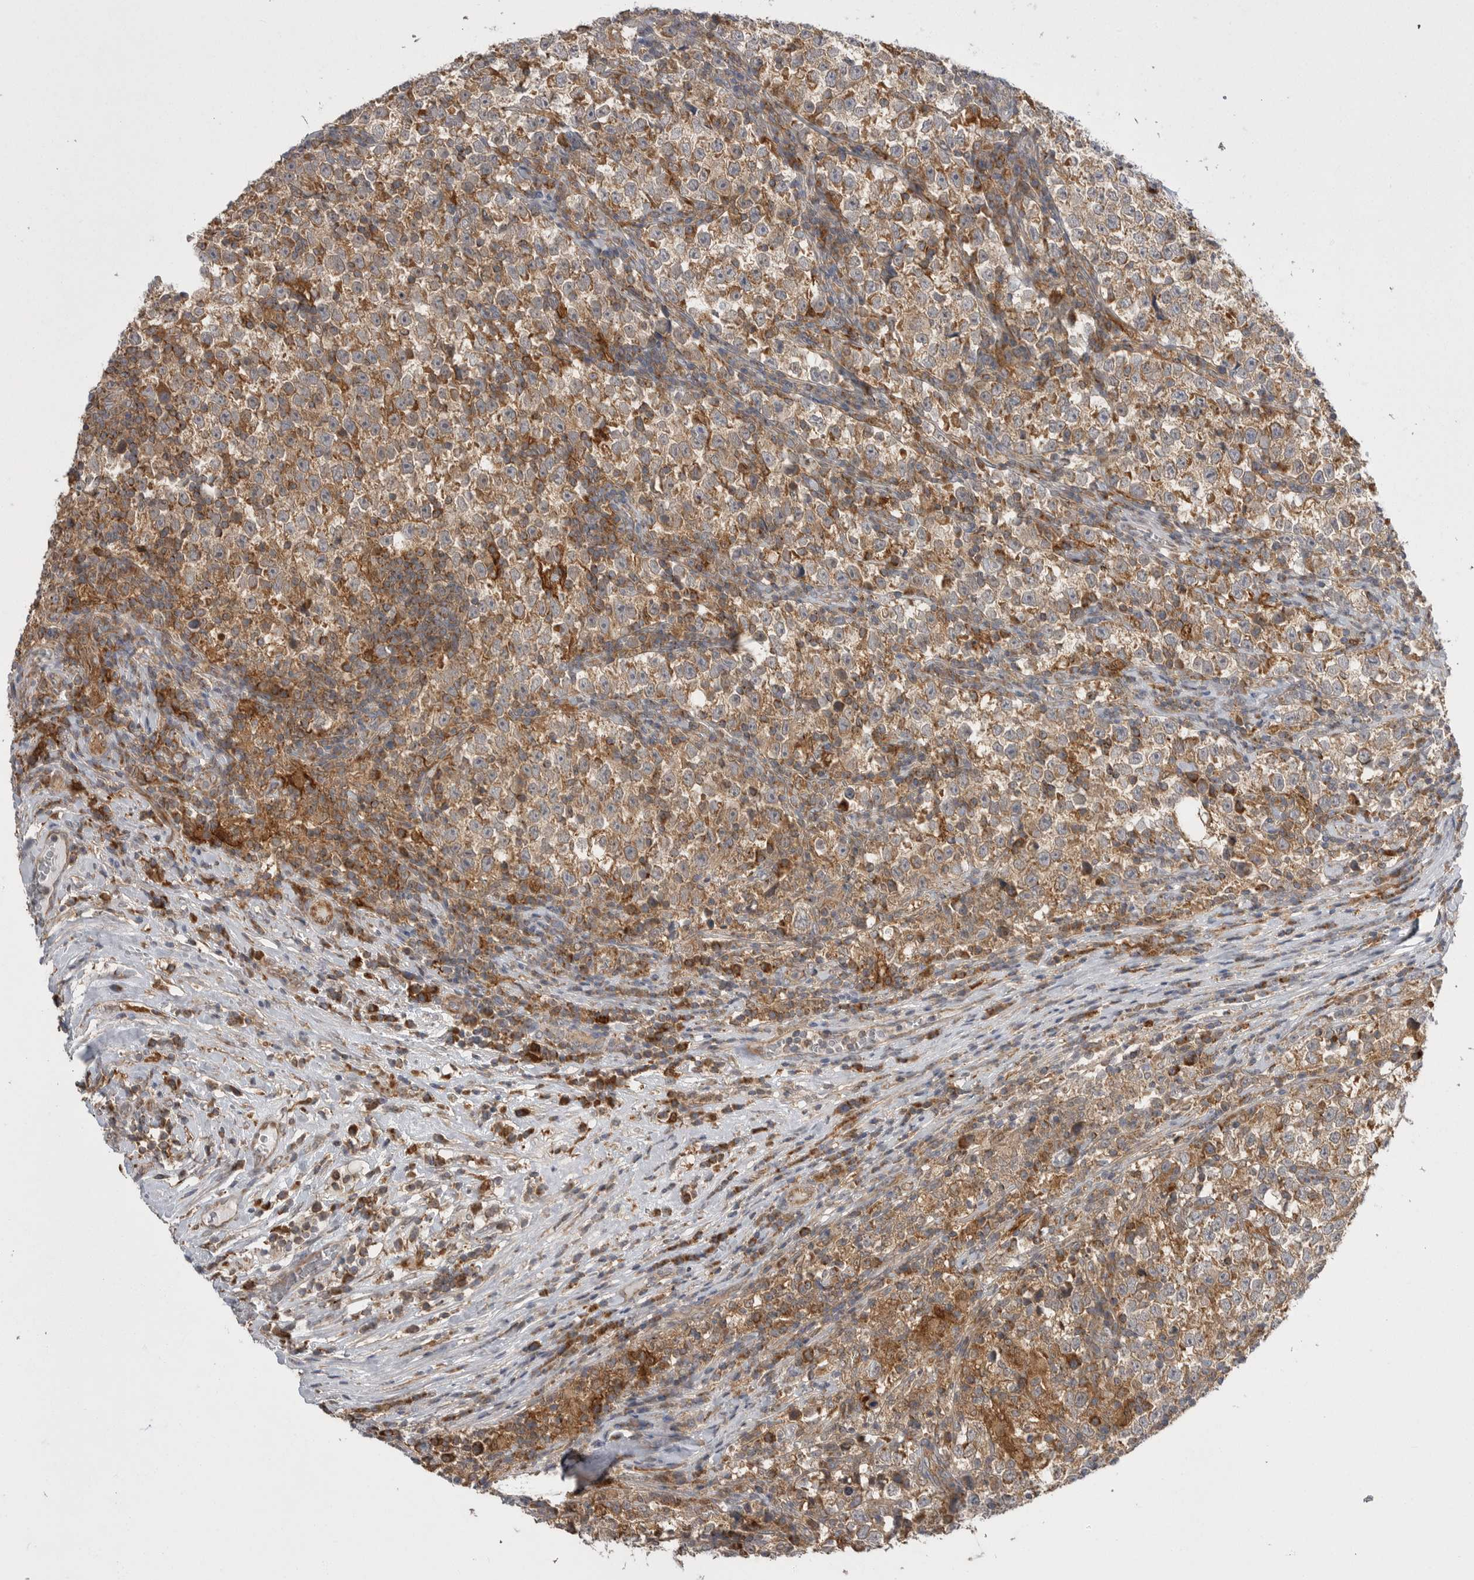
{"staining": {"intensity": "moderate", "quantity": ">75%", "location": "cytoplasmic/membranous"}, "tissue": "testis cancer", "cell_type": "Tumor cells", "image_type": "cancer", "snomed": [{"axis": "morphology", "description": "Normal tissue, NOS"}, {"axis": "morphology", "description": "Seminoma, NOS"}, {"axis": "topography", "description": "Testis"}], "caption": "This micrograph demonstrates testis cancer stained with IHC to label a protein in brown. The cytoplasmic/membranous of tumor cells show moderate positivity for the protein. Nuclei are counter-stained blue.", "gene": "KYAT3", "patient": {"sex": "male", "age": 43}}